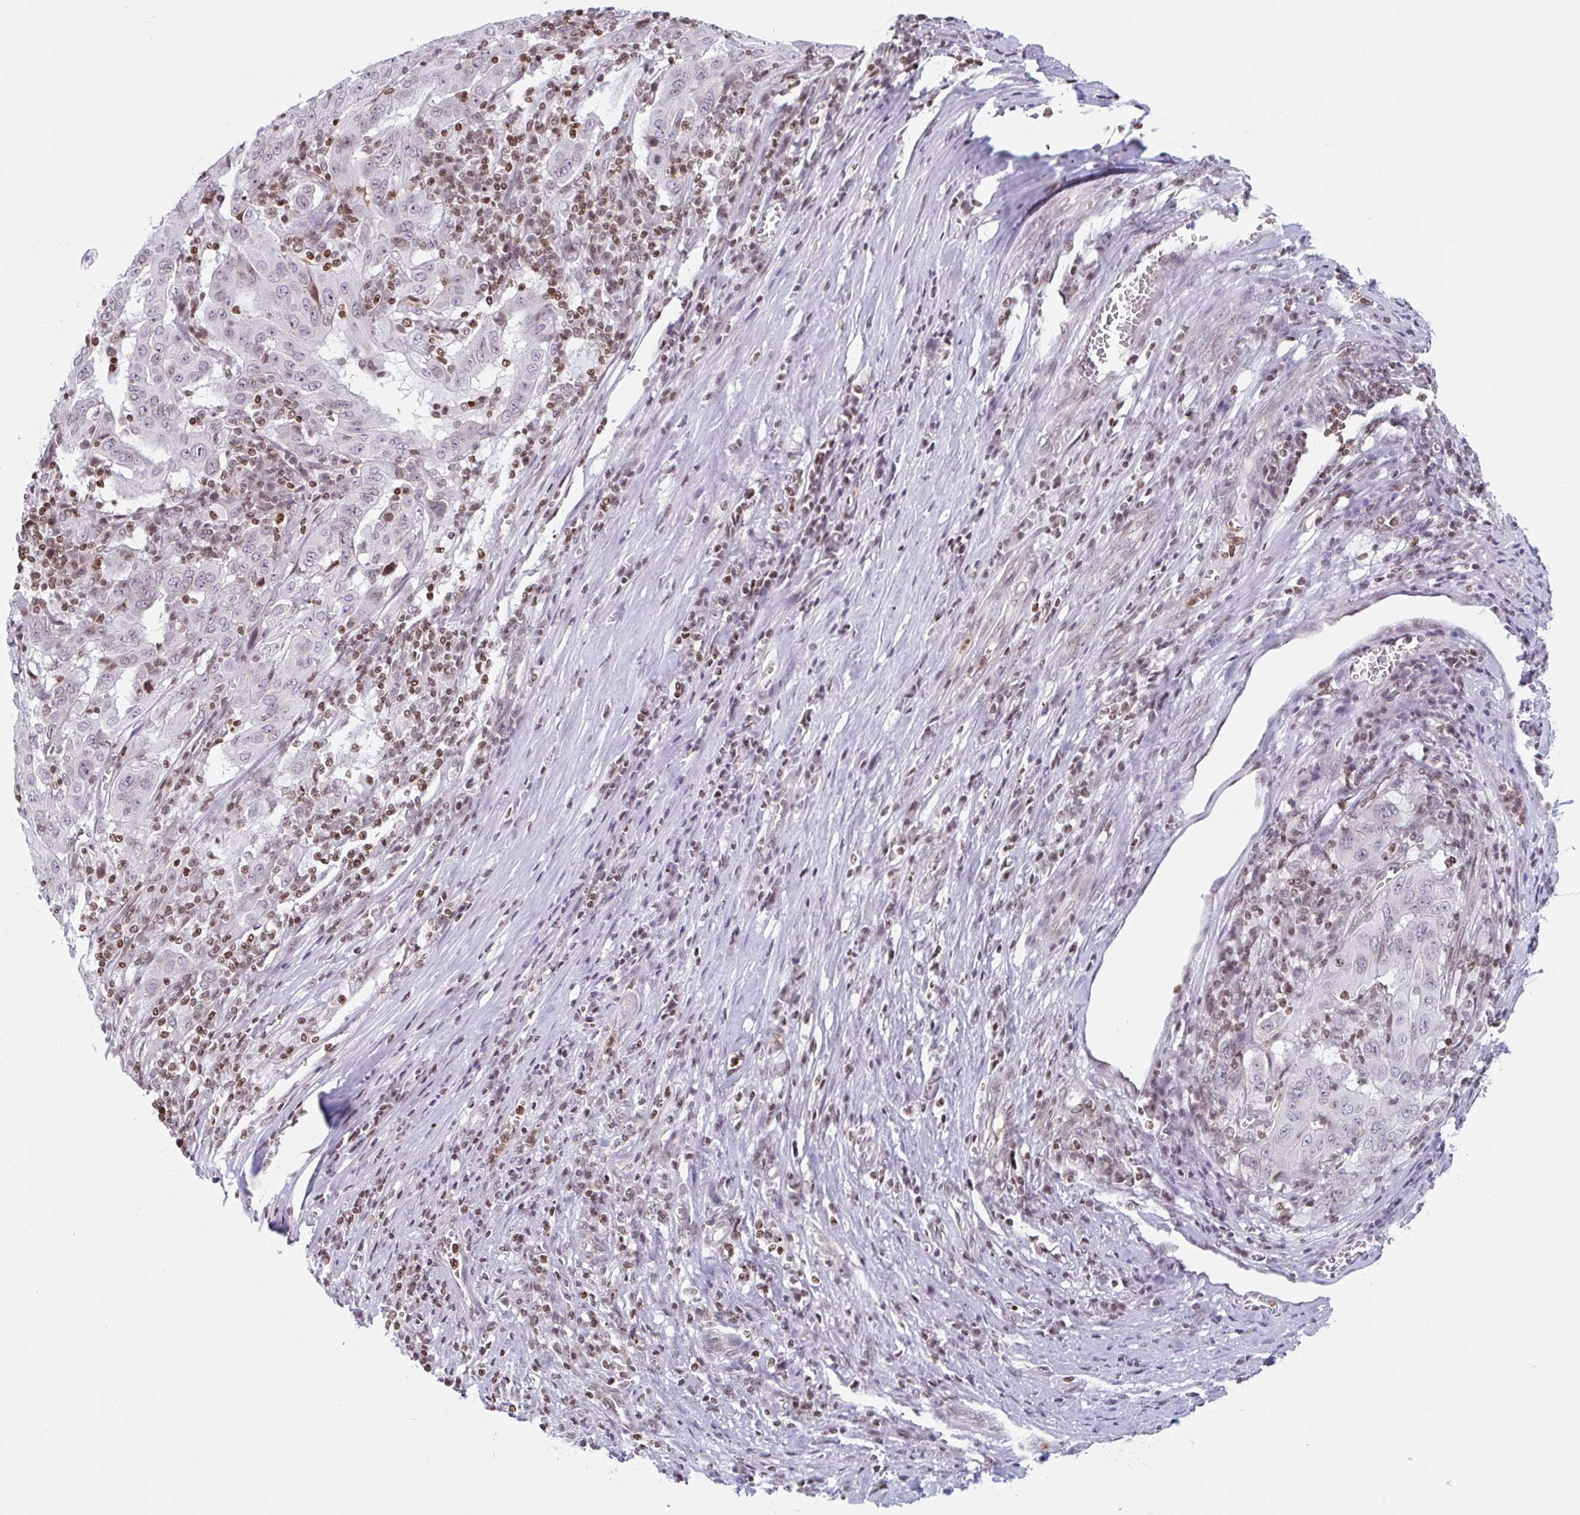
{"staining": {"intensity": "weak", "quantity": "<25%", "location": "nuclear"}, "tissue": "pancreatic cancer", "cell_type": "Tumor cells", "image_type": "cancer", "snomed": [{"axis": "morphology", "description": "Adenocarcinoma, NOS"}, {"axis": "topography", "description": "Pancreas"}], "caption": "An immunohistochemistry image of pancreatic adenocarcinoma is shown. There is no staining in tumor cells of pancreatic adenocarcinoma. The staining was performed using DAB to visualize the protein expression in brown, while the nuclei were stained in blue with hematoxylin (Magnification: 20x).", "gene": "NOL6", "patient": {"sex": "male", "age": 63}}